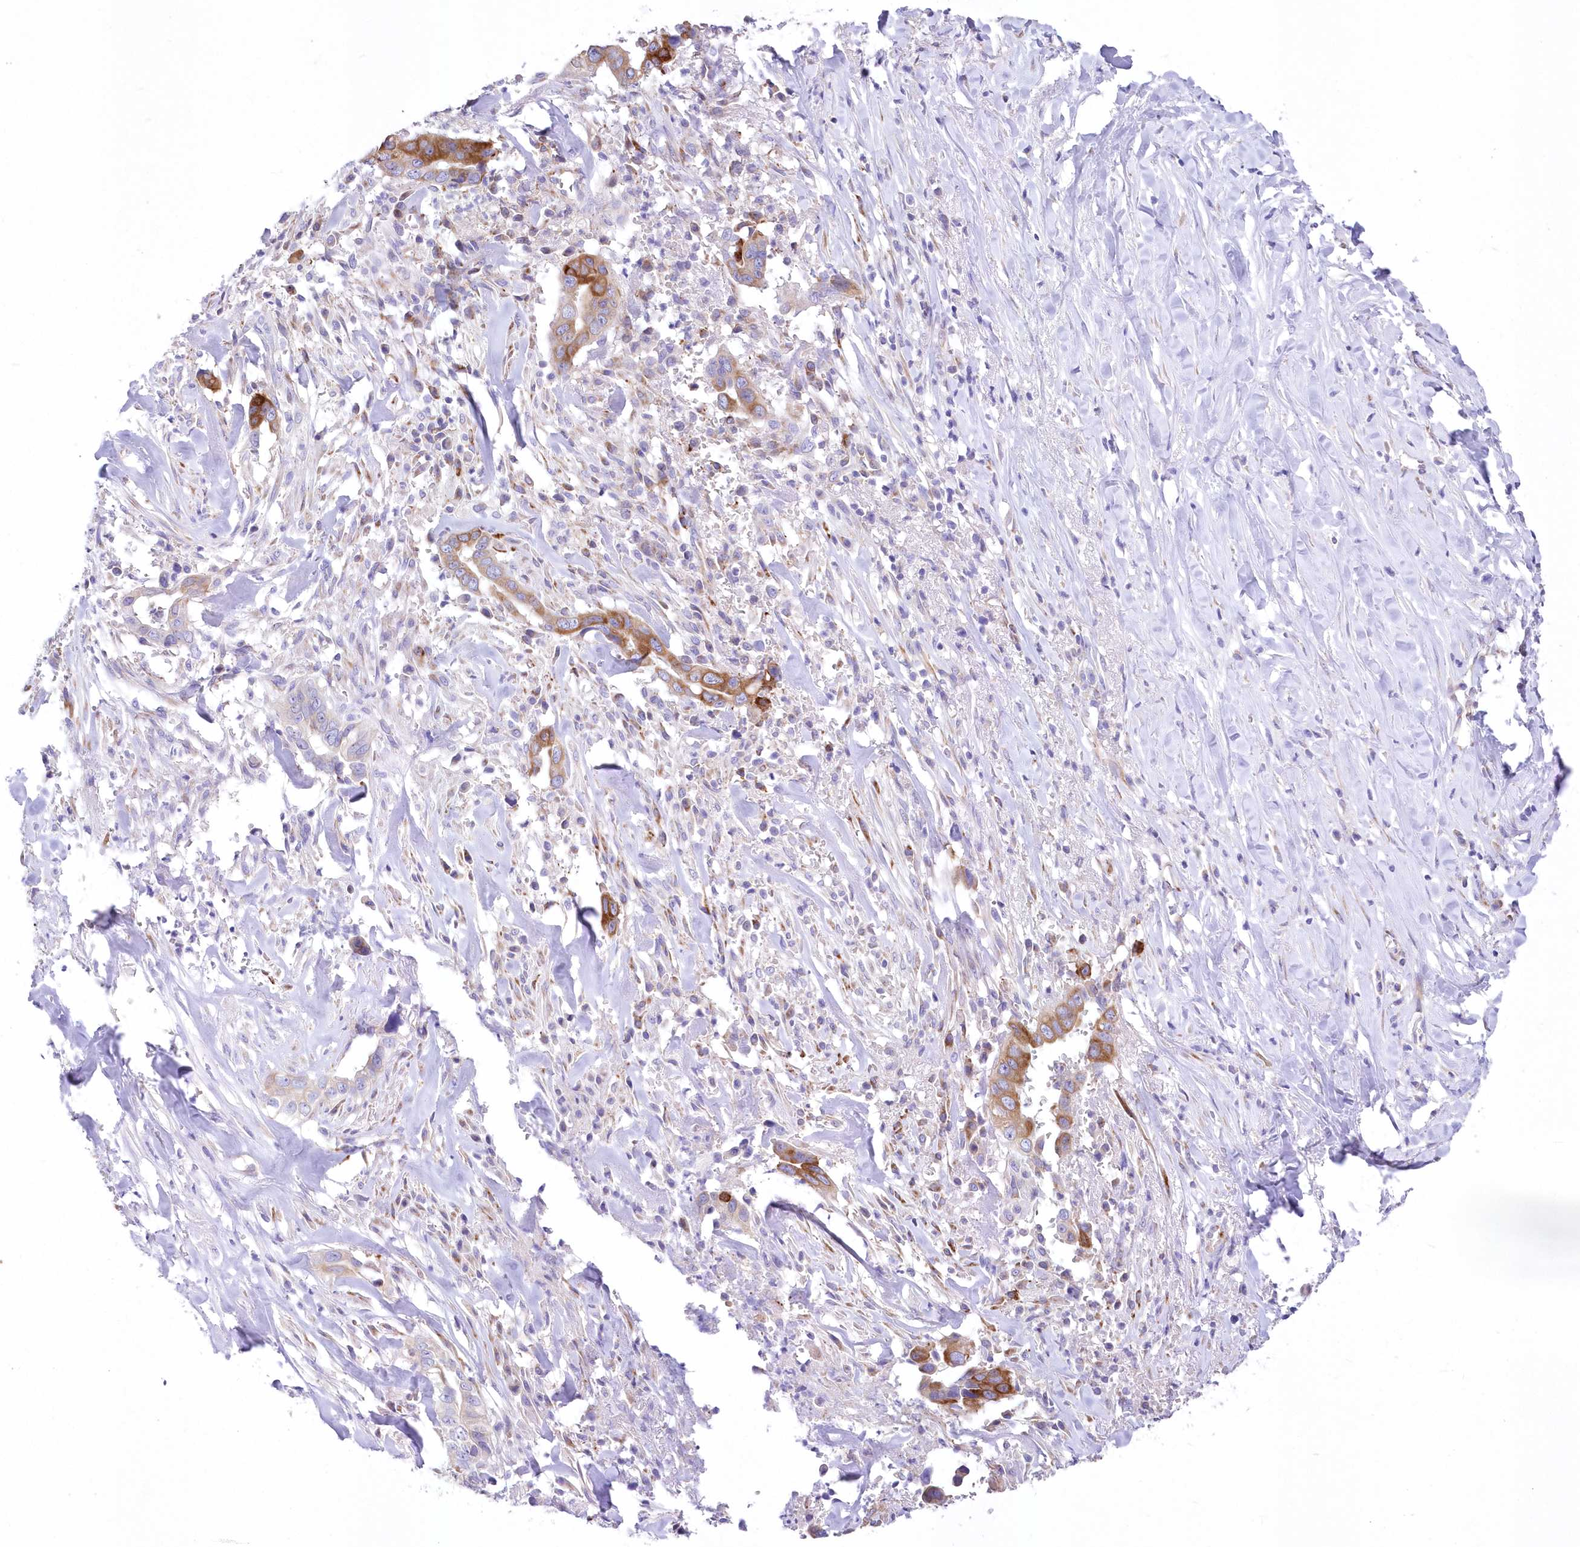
{"staining": {"intensity": "moderate", "quantity": "25%-75%", "location": "cytoplasmic/membranous"}, "tissue": "liver cancer", "cell_type": "Tumor cells", "image_type": "cancer", "snomed": [{"axis": "morphology", "description": "Cholangiocarcinoma"}, {"axis": "topography", "description": "Liver"}], "caption": "Protein expression analysis of liver cholangiocarcinoma displays moderate cytoplasmic/membranous staining in approximately 25%-75% of tumor cells.", "gene": "YTHDC2", "patient": {"sex": "female", "age": 79}}